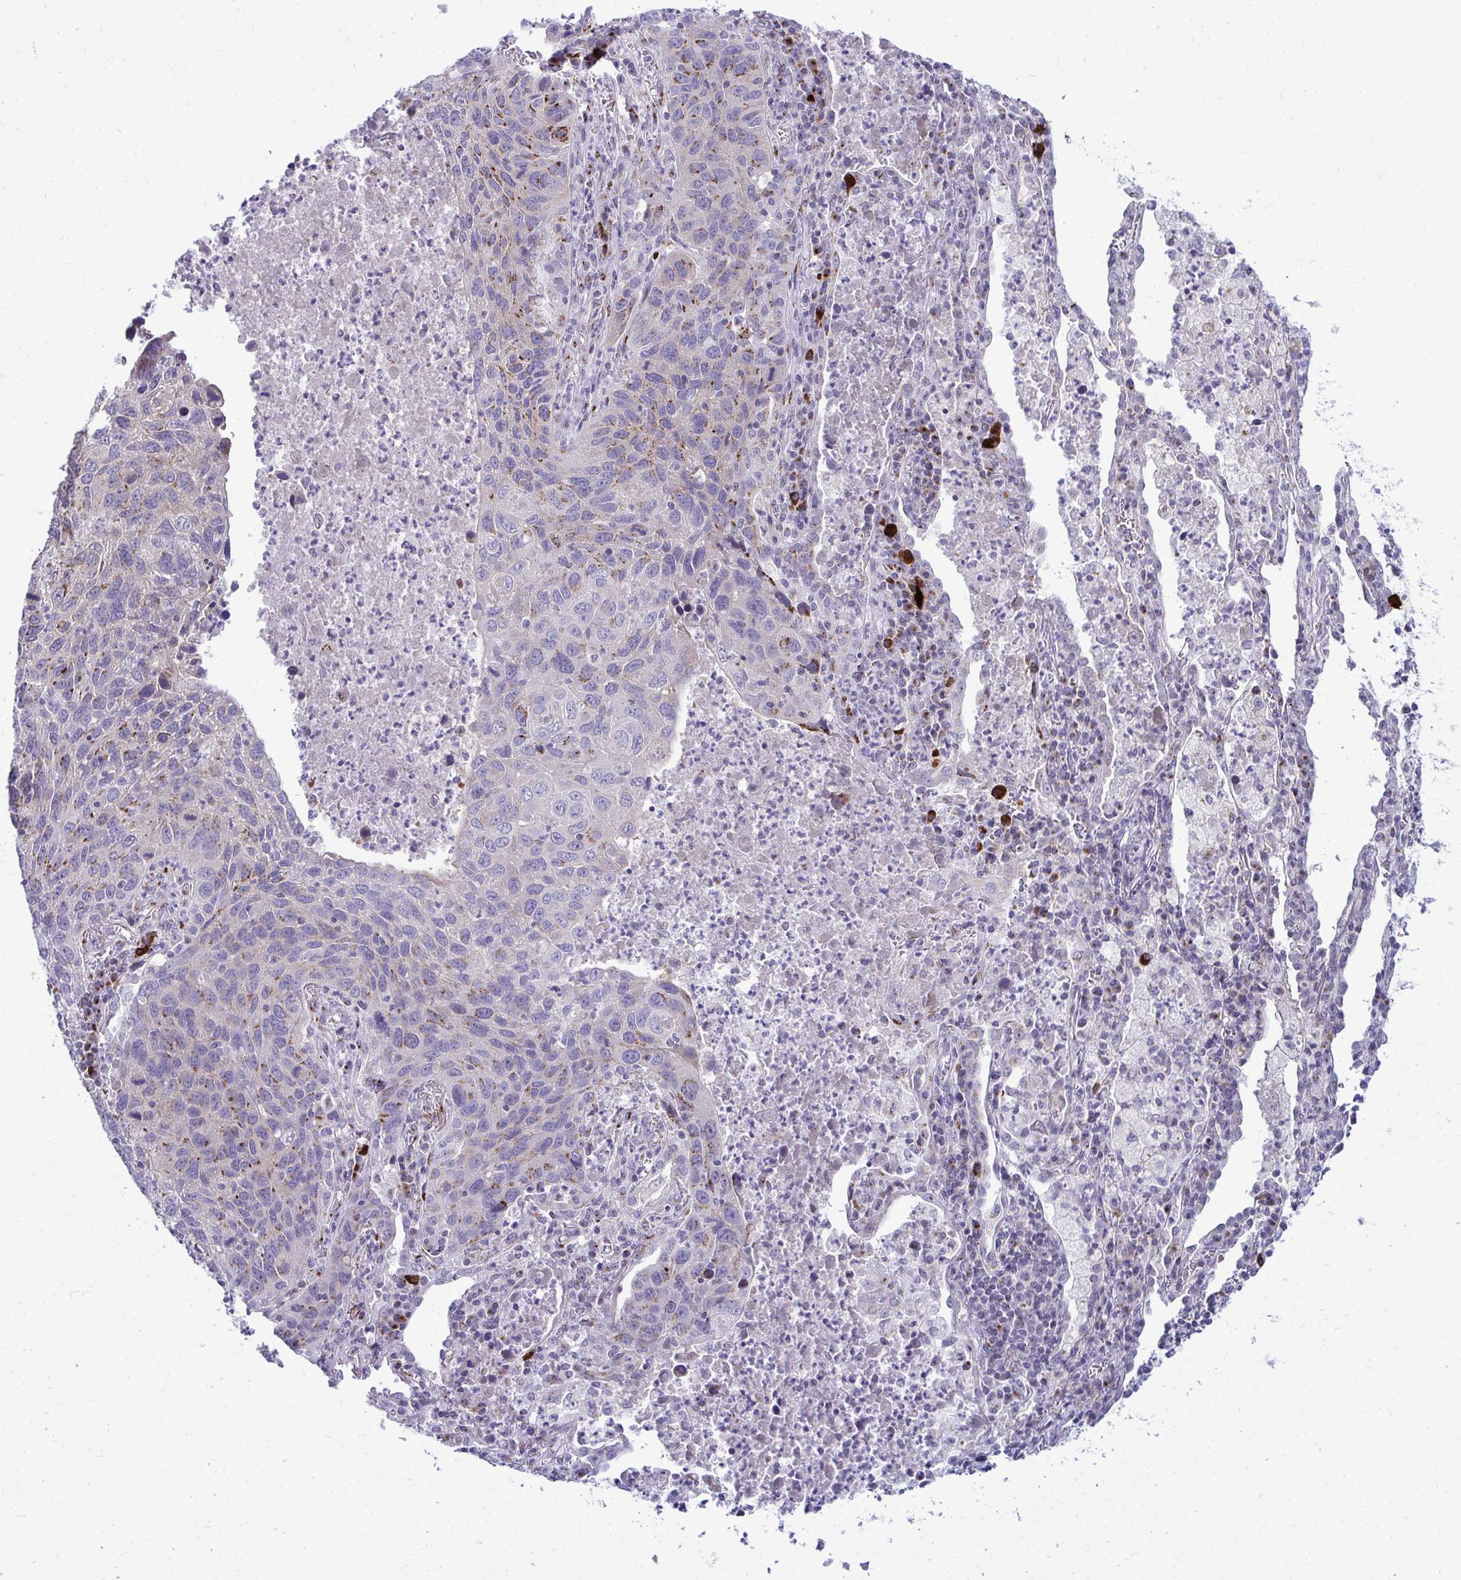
{"staining": {"intensity": "moderate", "quantity": "<25%", "location": "cytoplasmic/membranous"}, "tissue": "lung cancer", "cell_type": "Tumor cells", "image_type": "cancer", "snomed": [{"axis": "morphology", "description": "Squamous cell carcinoma, NOS"}, {"axis": "topography", "description": "Lung"}], "caption": "Moderate cytoplasmic/membranous protein positivity is appreciated in approximately <25% of tumor cells in lung cancer (squamous cell carcinoma).", "gene": "DTX4", "patient": {"sex": "female", "age": 61}}